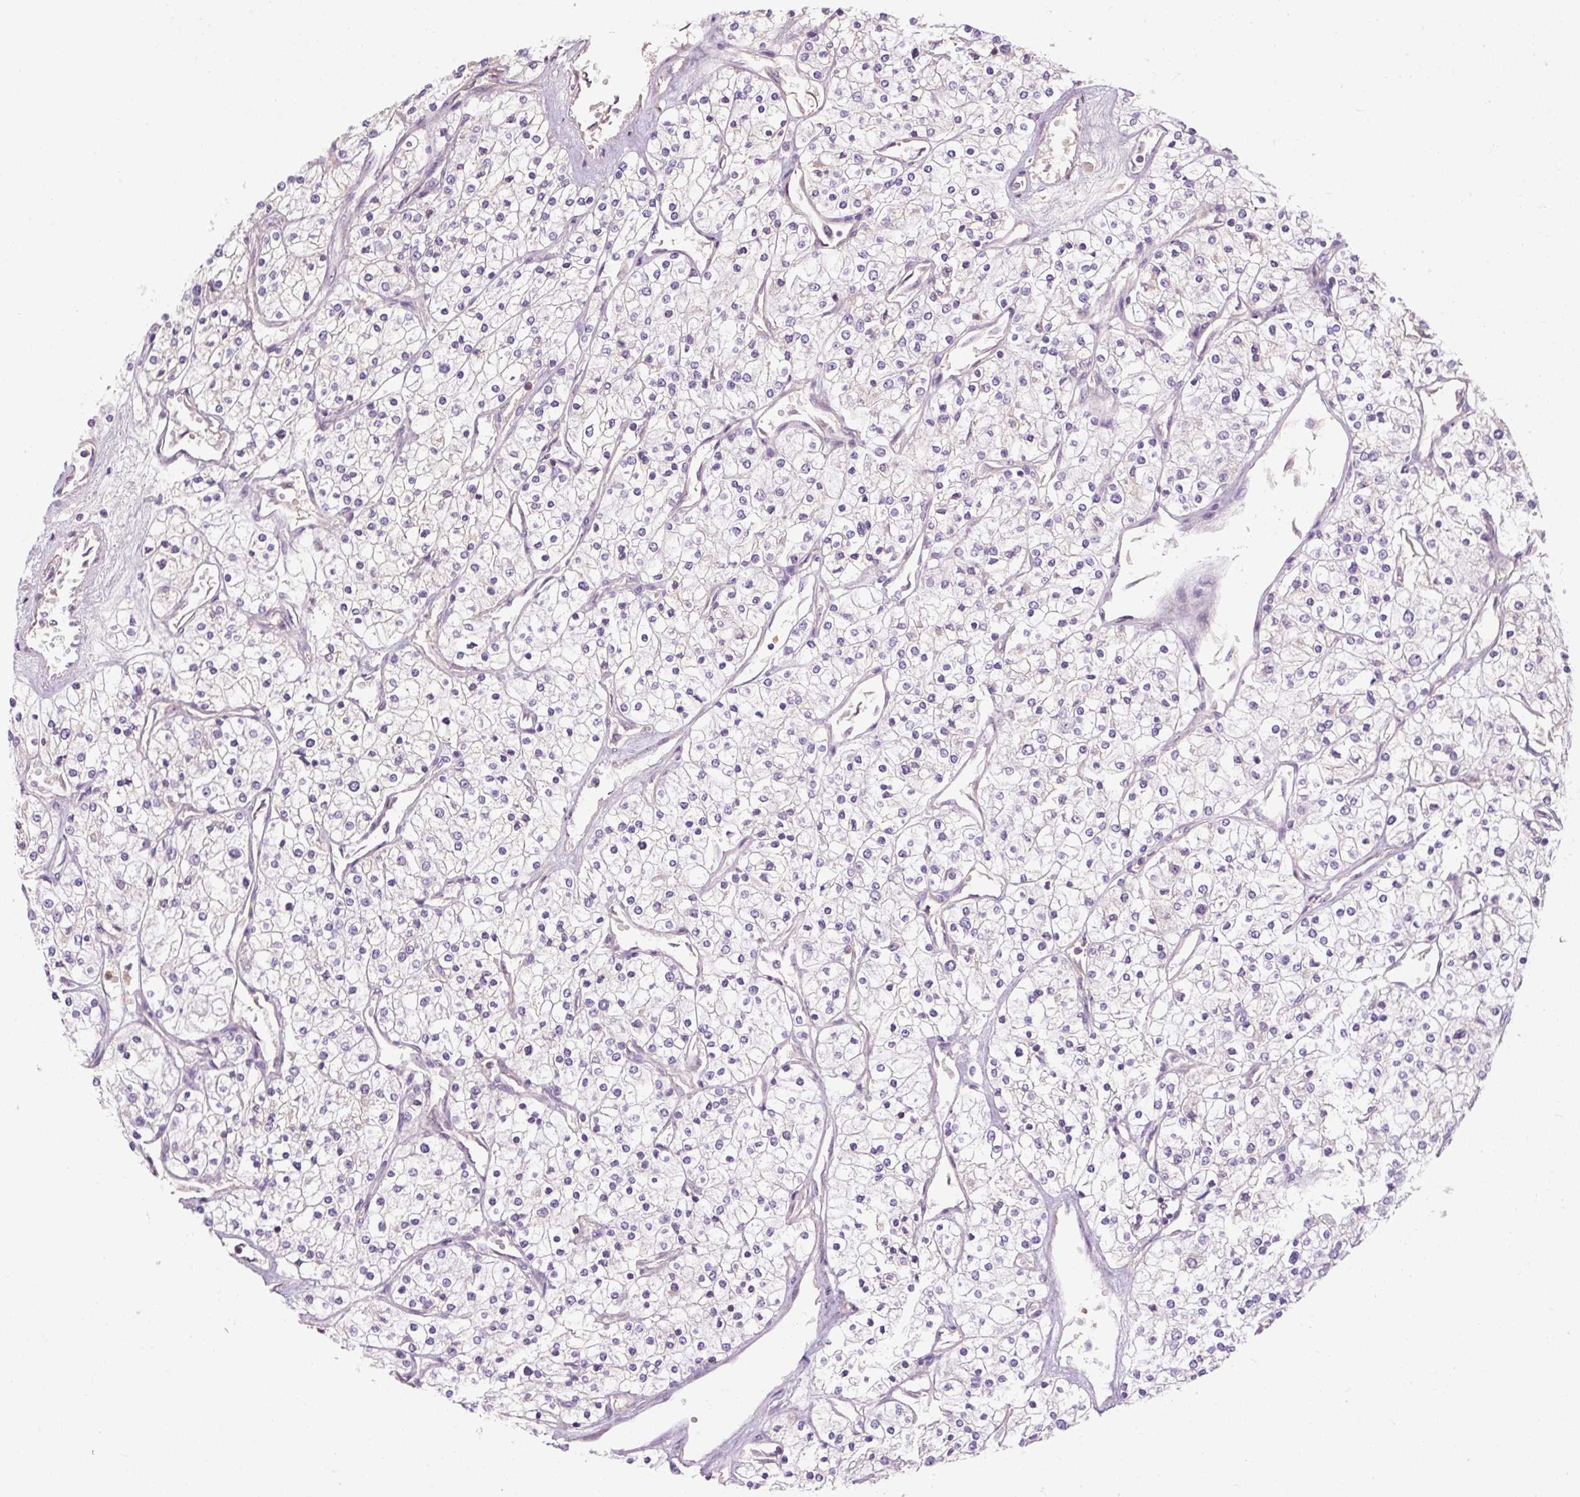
{"staining": {"intensity": "negative", "quantity": "none", "location": "none"}, "tissue": "renal cancer", "cell_type": "Tumor cells", "image_type": "cancer", "snomed": [{"axis": "morphology", "description": "Adenocarcinoma, NOS"}, {"axis": "topography", "description": "Kidney"}], "caption": "A histopathology image of renal adenocarcinoma stained for a protein displays no brown staining in tumor cells.", "gene": "TIGD2", "patient": {"sex": "male", "age": 80}}